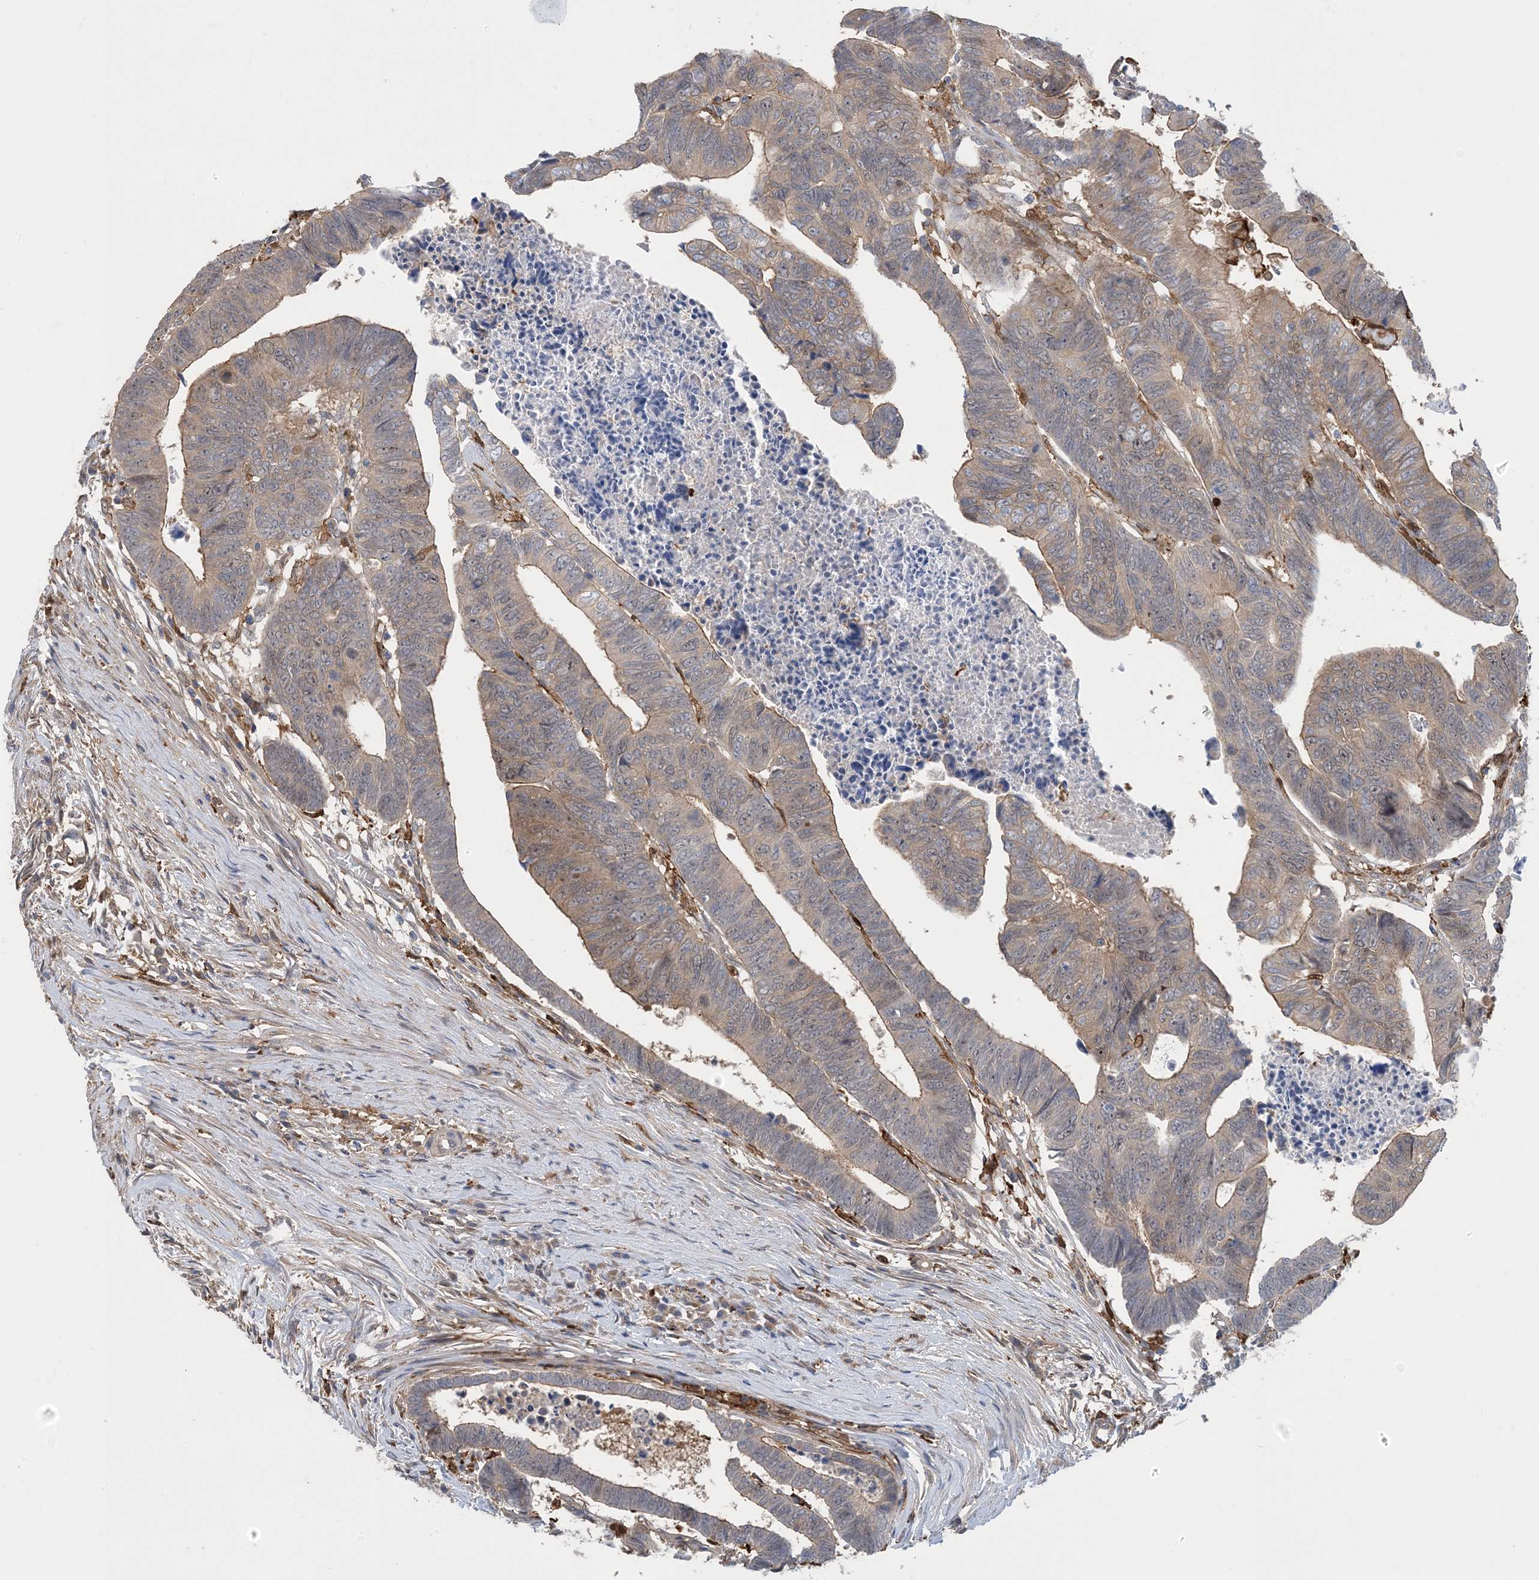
{"staining": {"intensity": "weak", "quantity": "25%-75%", "location": "cytoplasmic/membranous"}, "tissue": "colorectal cancer", "cell_type": "Tumor cells", "image_type": "cancer", "snomed": [{"axis": "morphology", "description": "Adenocarcinoma, NOS"}, {"axis": "topography", "description": "Rectum"}], "caption": "A brown stain shows weak cytoplasmic/membranous expression of a protein in human adenocarcinoma (colorectal) tumor cells. (IHC, brightfield microscopy, high magnification).", "gene": "HS1BP3", "patient": {"sex": "female", "age": 65}}